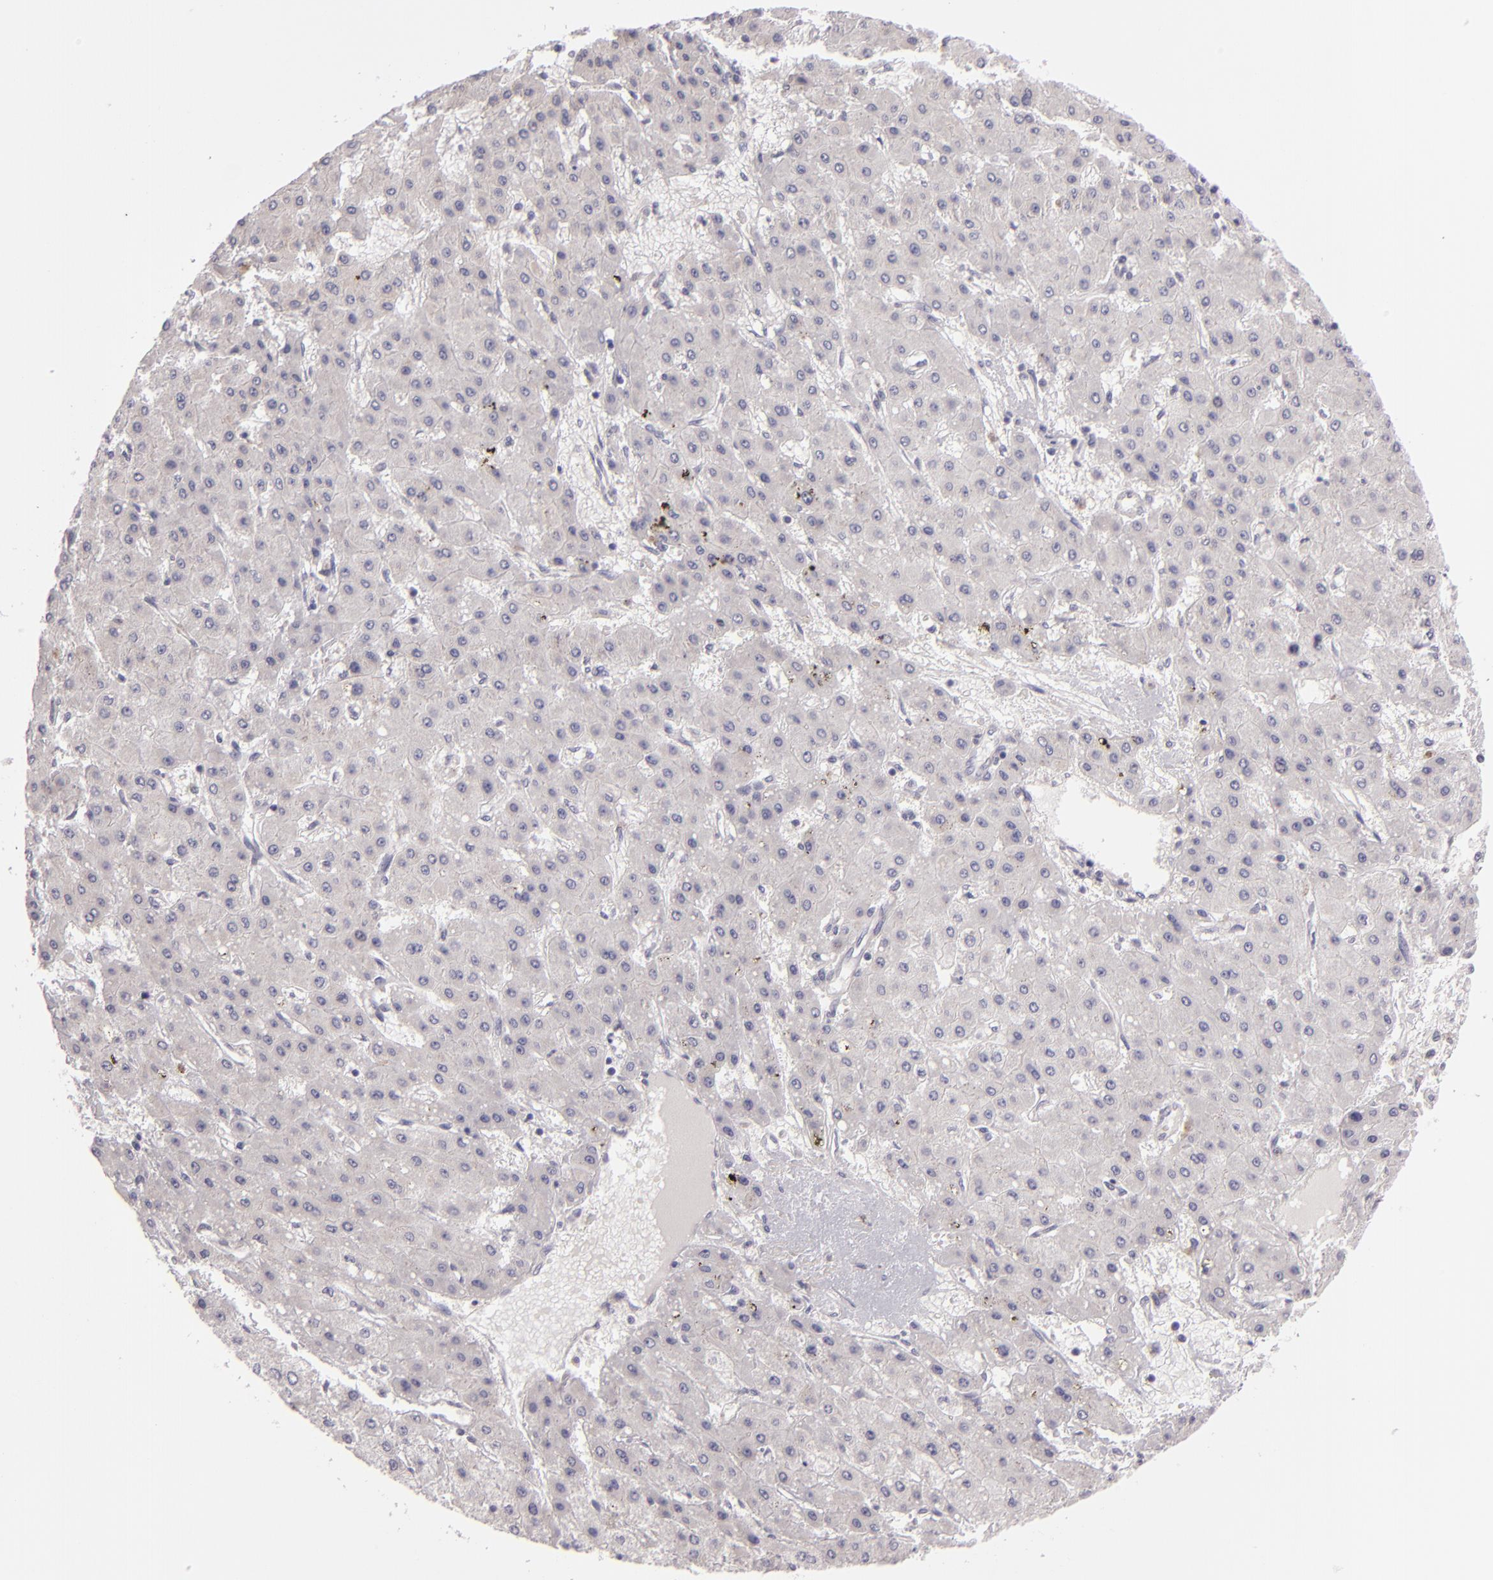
{"staining": {"intensity": "negative", "quantity": "none", "location": "none"}, "tissue": "liver cancer", "cell_type": "Tumor cells", "image_type": "cancer", "snomed": [{"axis": "morphology", "description": "Carcinoma, Hepatocellular, NOS"}, {"axis": "topography", "description": "Liver"}], "caption": "Tumor cells are negative for brown protein staining in liver cancer (hepatocellular carcinoma).", "gene": "EGFL6", "patient": {"sex": "female", "age": 52}}